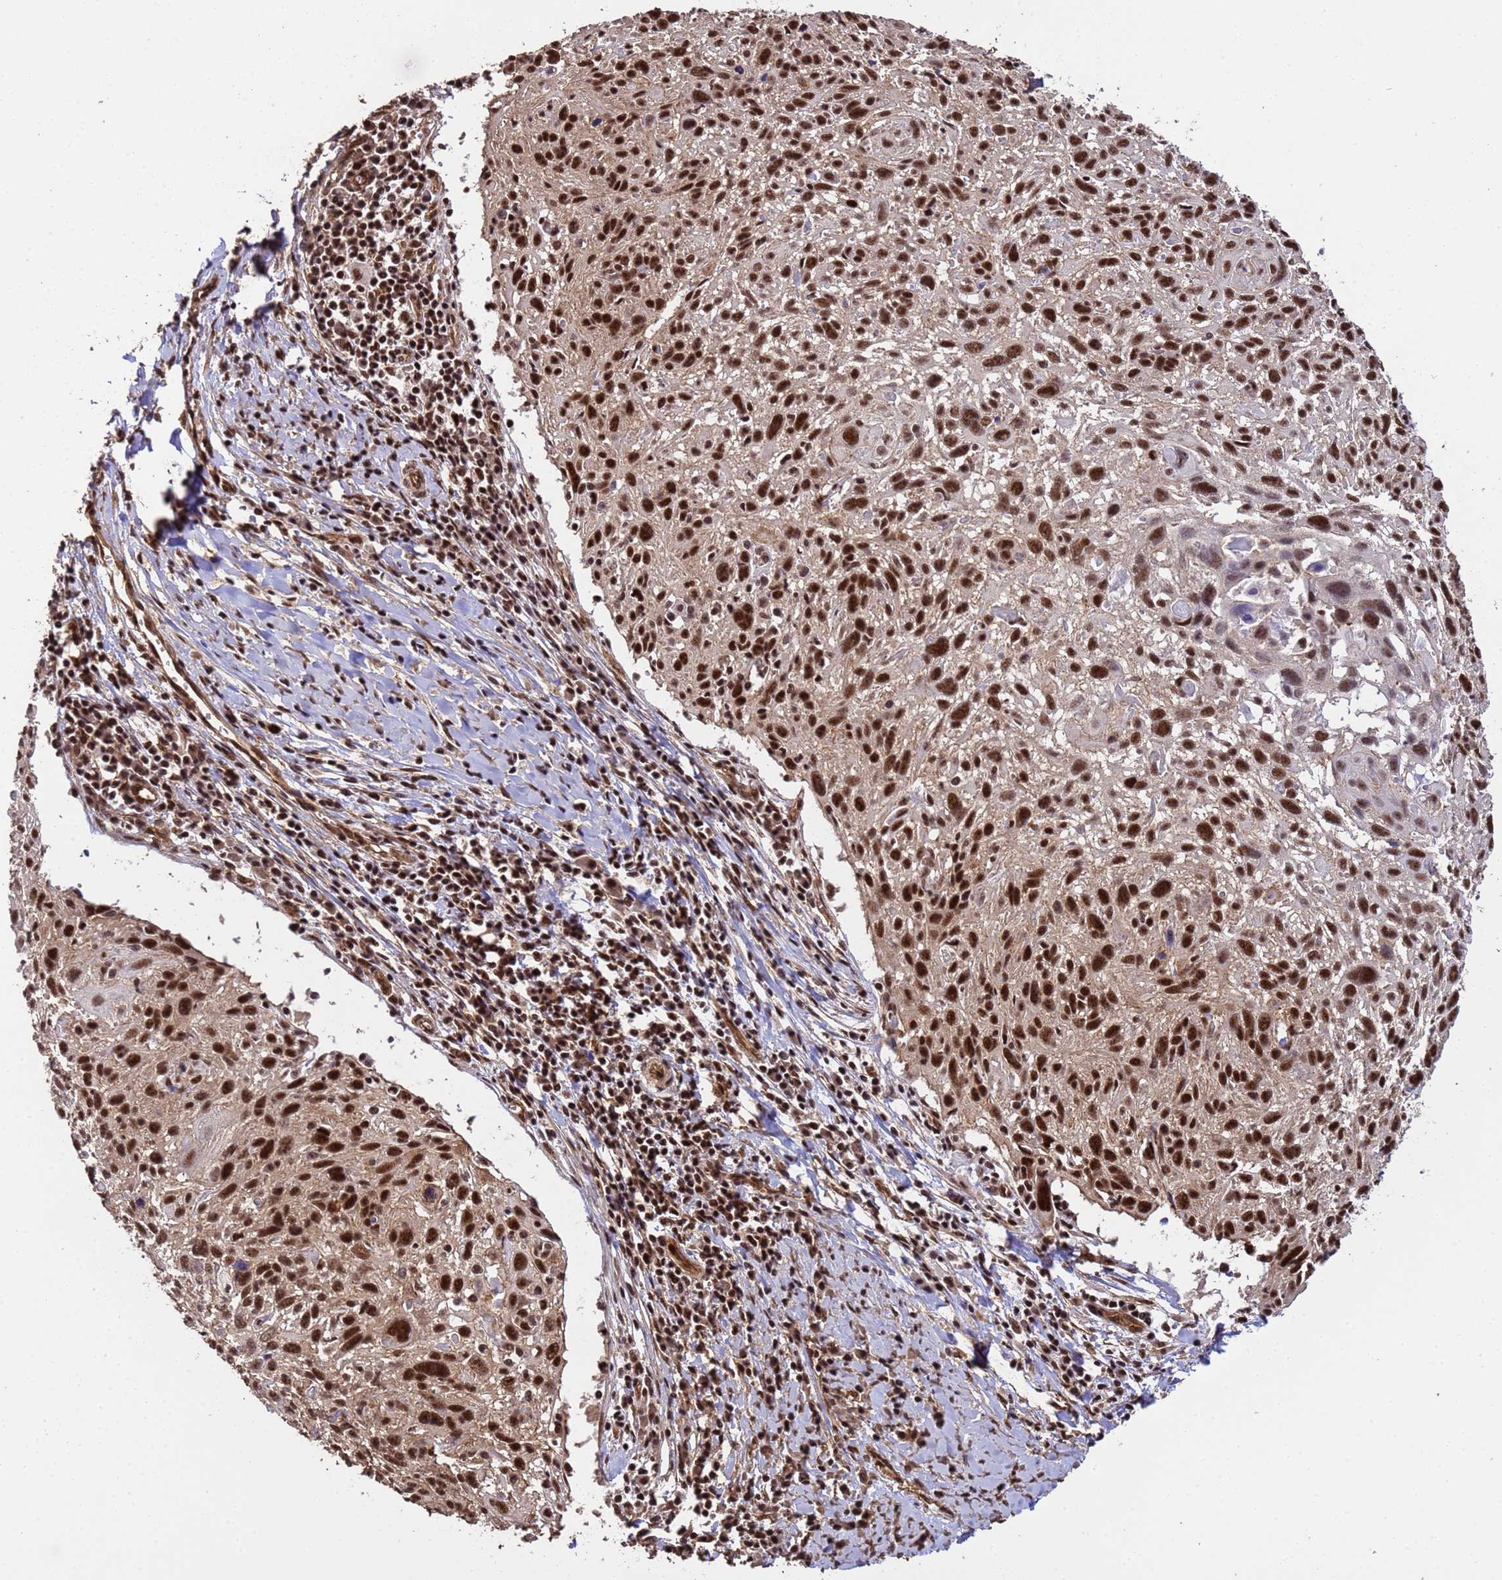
{"staining": {"intensity": "strong", "quantity": ">75%", "location": "nuclear"}, "tissue": "cervical cancer", "cell_type": "Tumor cells", "image_type": "cancer", "snomed": [{"axis": "morphology", "description": "Squamous cell carcinoma, NOS"}, {"axis": "topography", "description": "Cervix"}], "caption": "An image of cervical cancer stained for a protein shows strong nuclear brown staining in tumor cells. (DAB (3,3'-diaminobenzidine) = brown stain, brightfield microscopy at high magnification).", "gene": "SYF2", "patient": {"sex": "female", "age": 51}}